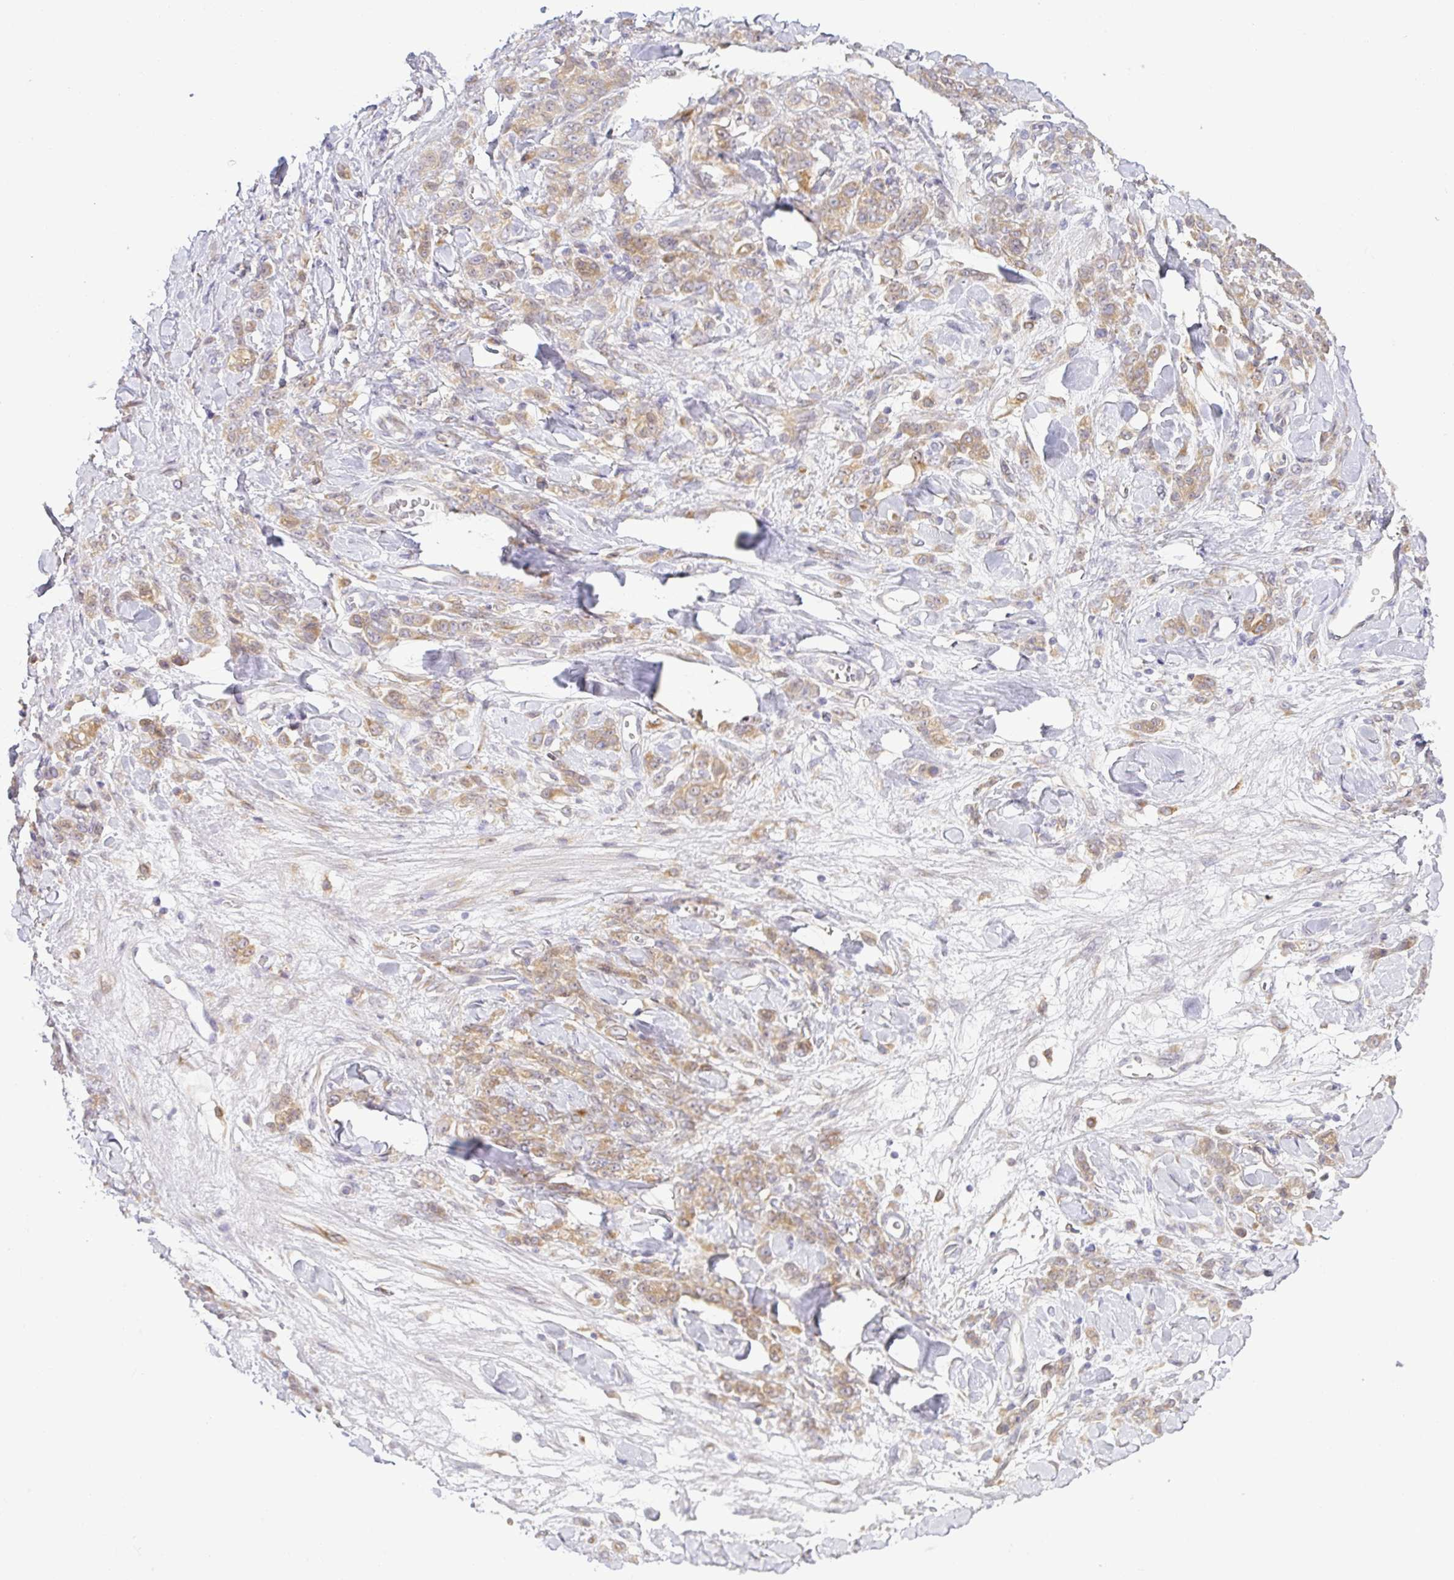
{"staining": {"intensity": "moderate", "quantity": ">75%", "location": "cytoplasmic/membranous"}, "tissue": "stomach cancer", "cell_type": "Tumor cells", "image_type": "cancer", "snomed": [{"axis": "morphology", "description": "Normal tissue, NOS"}, {"axis": "morphology", "description": "Adenocarcinoma, NOS"}, {"axis": "topography", "description": "Stomach"}], "caption": "Brown immunohistochemical staining in stomach cancer (adenocarcinoma) shows moderate cytoplasmic/membranous staining in about >75% of tumor cells.", "gene": "DERL2", "patient": {"sex": "male", "age": 82}}